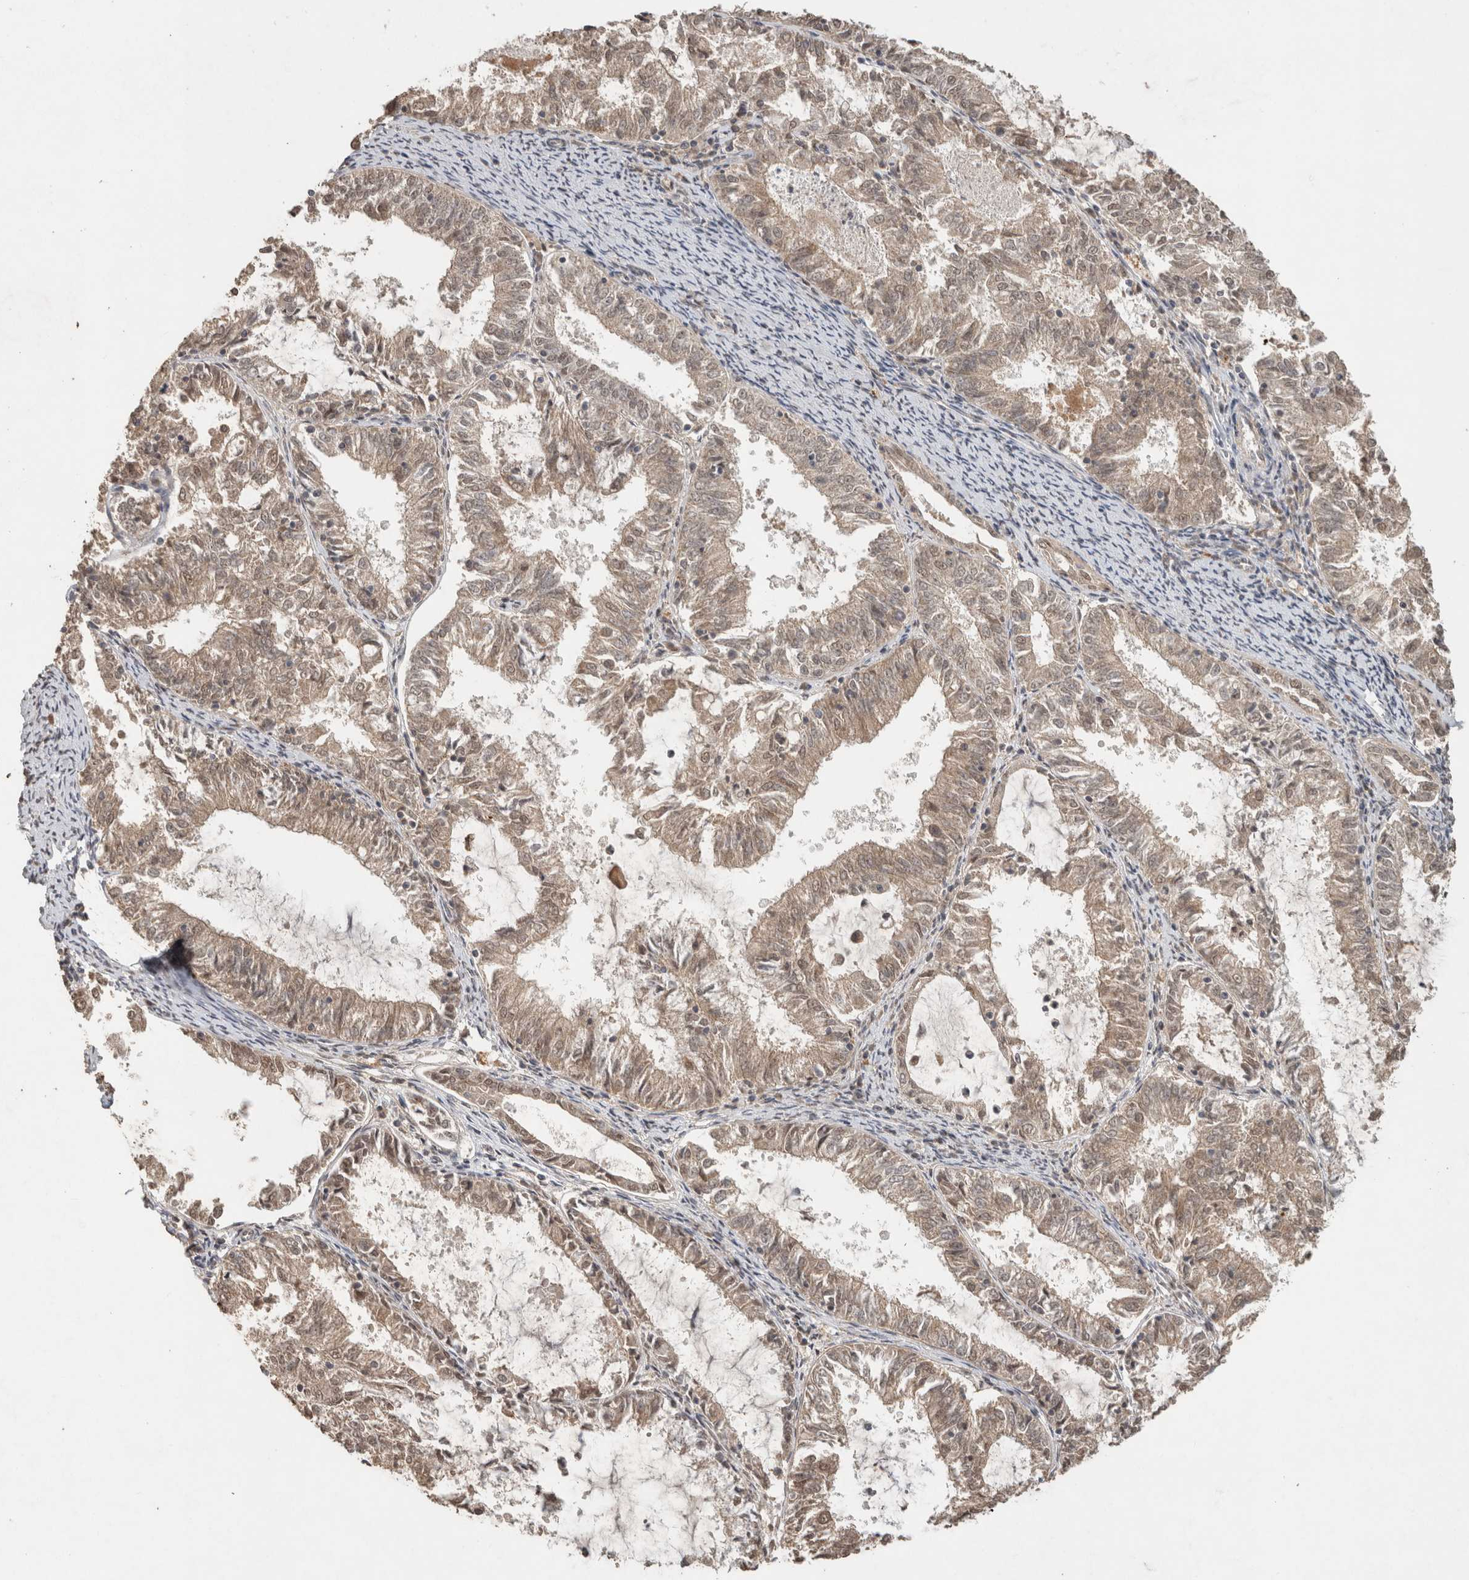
{"staining": {"intensity": "weak", "quantity": ">75%", "location": "cytoplasmic/membranous,nuclear"}, "tissue": "endometrial cancer", "cell_type": "Tumor cells", "image_type": "cancer", "snomed": [{"axis": "morphology", "description": "Adenocarcinoma, NOS"}, {"axis": "topography", "description": "Endometrium"}], "caption": "Tumor cells demonstrate low levels of weak cytoplasmic/membranous and nuclear expression in approximately >75% of cells in human endometrial adenocarcinoma.", "gene": "FAM3A", "patient": {"sex": "female", "age": 57}}